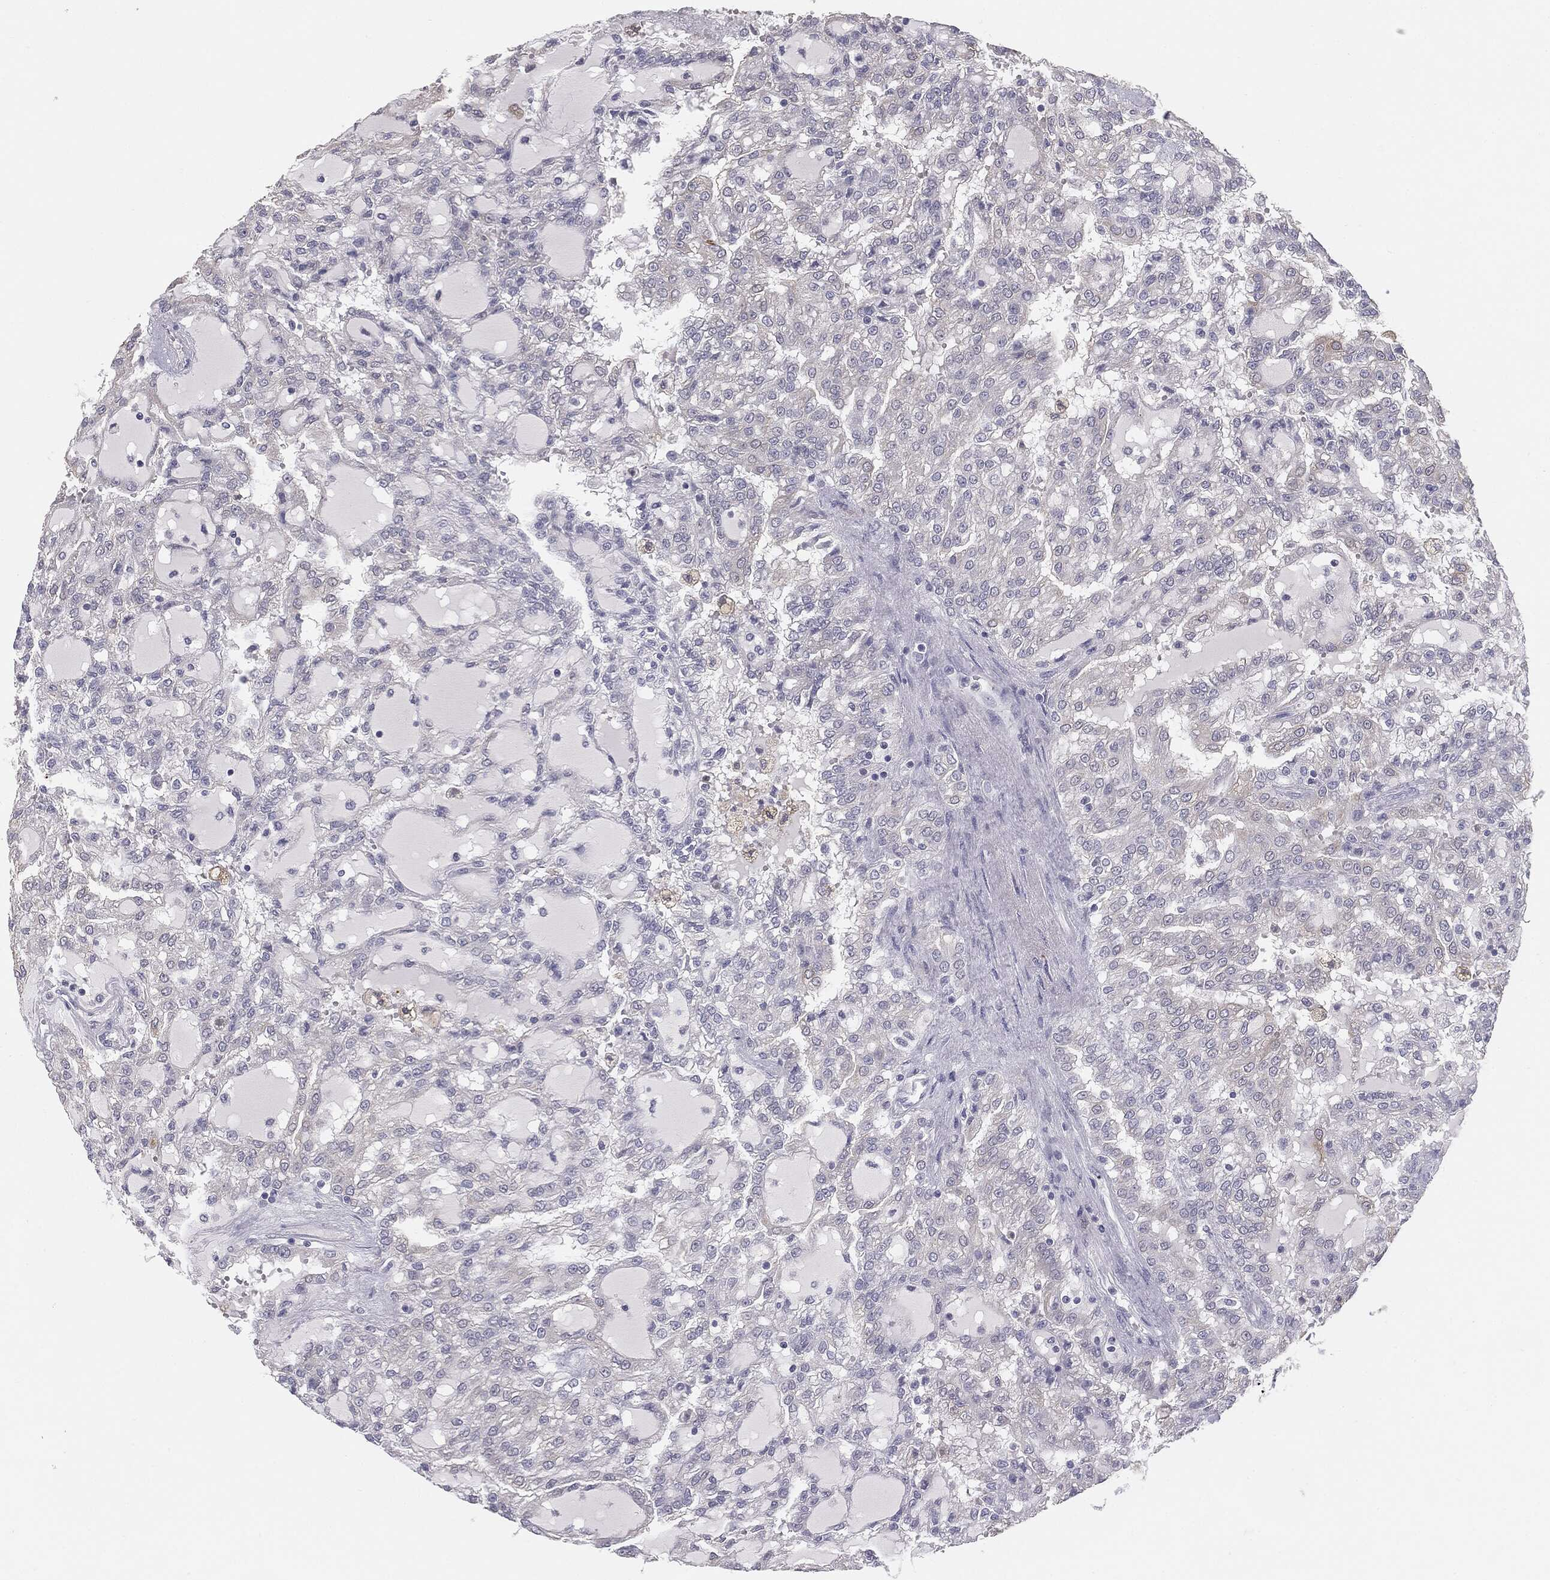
{"staining": {"intensity": "negative", "quantity": "none", "location": "none"}, "tissue": "renal cancer", "cell_type": "Tumor cells", "image_type": "cancer", "snomed": [{"axis": "morphology", "description": "Adenocarcinoma, NOS"}, {"axis": "topography", "description": "Kidney"}], "caption": "Tumor cells show no significant protein staining in adenocarcinoma (renal).", "gene": "MUC1", "patient": {"sex": "male", "age": 63}}